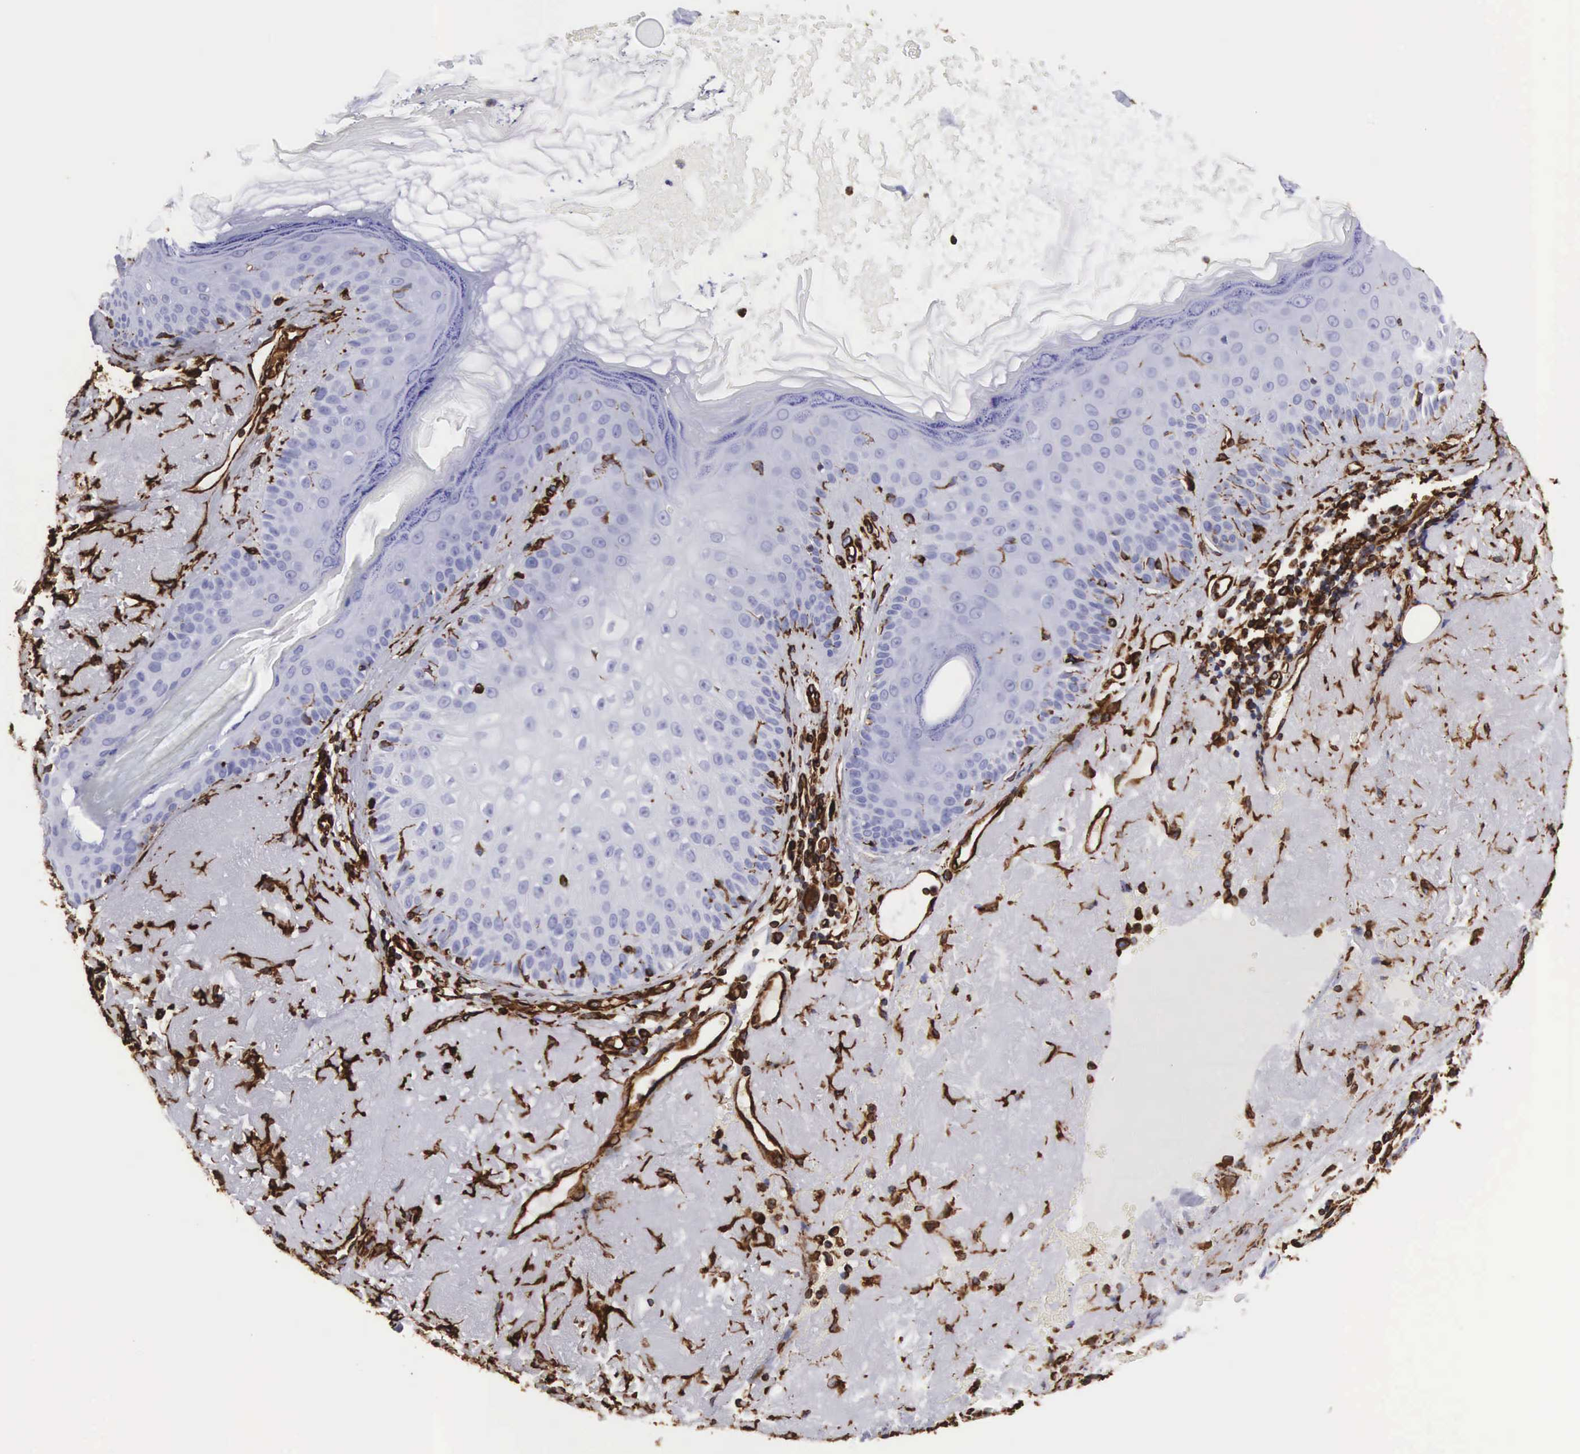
{"staining": {"intensity": "strong", "quantity": "<25%", "location": "cytoplasmic/membranous"}, "tissue": "skin cancer", "cell_type": "Tumor cells", "image_type": "cancer", "snomed": [{"axis": "morphology", "description": "Squamous cell carcinoma, NOS"}, {"axis": "topography", "description": "Skin"}], "caption": "About <25% of tumor cells in squamous cell carcinoma (skin) exhibit strong cytoplasmic/membranous protein positivity as visualized by brown immunohistochemical staining.", "gene": "VIM", "patient": {"sex": "female", "age": 89}}